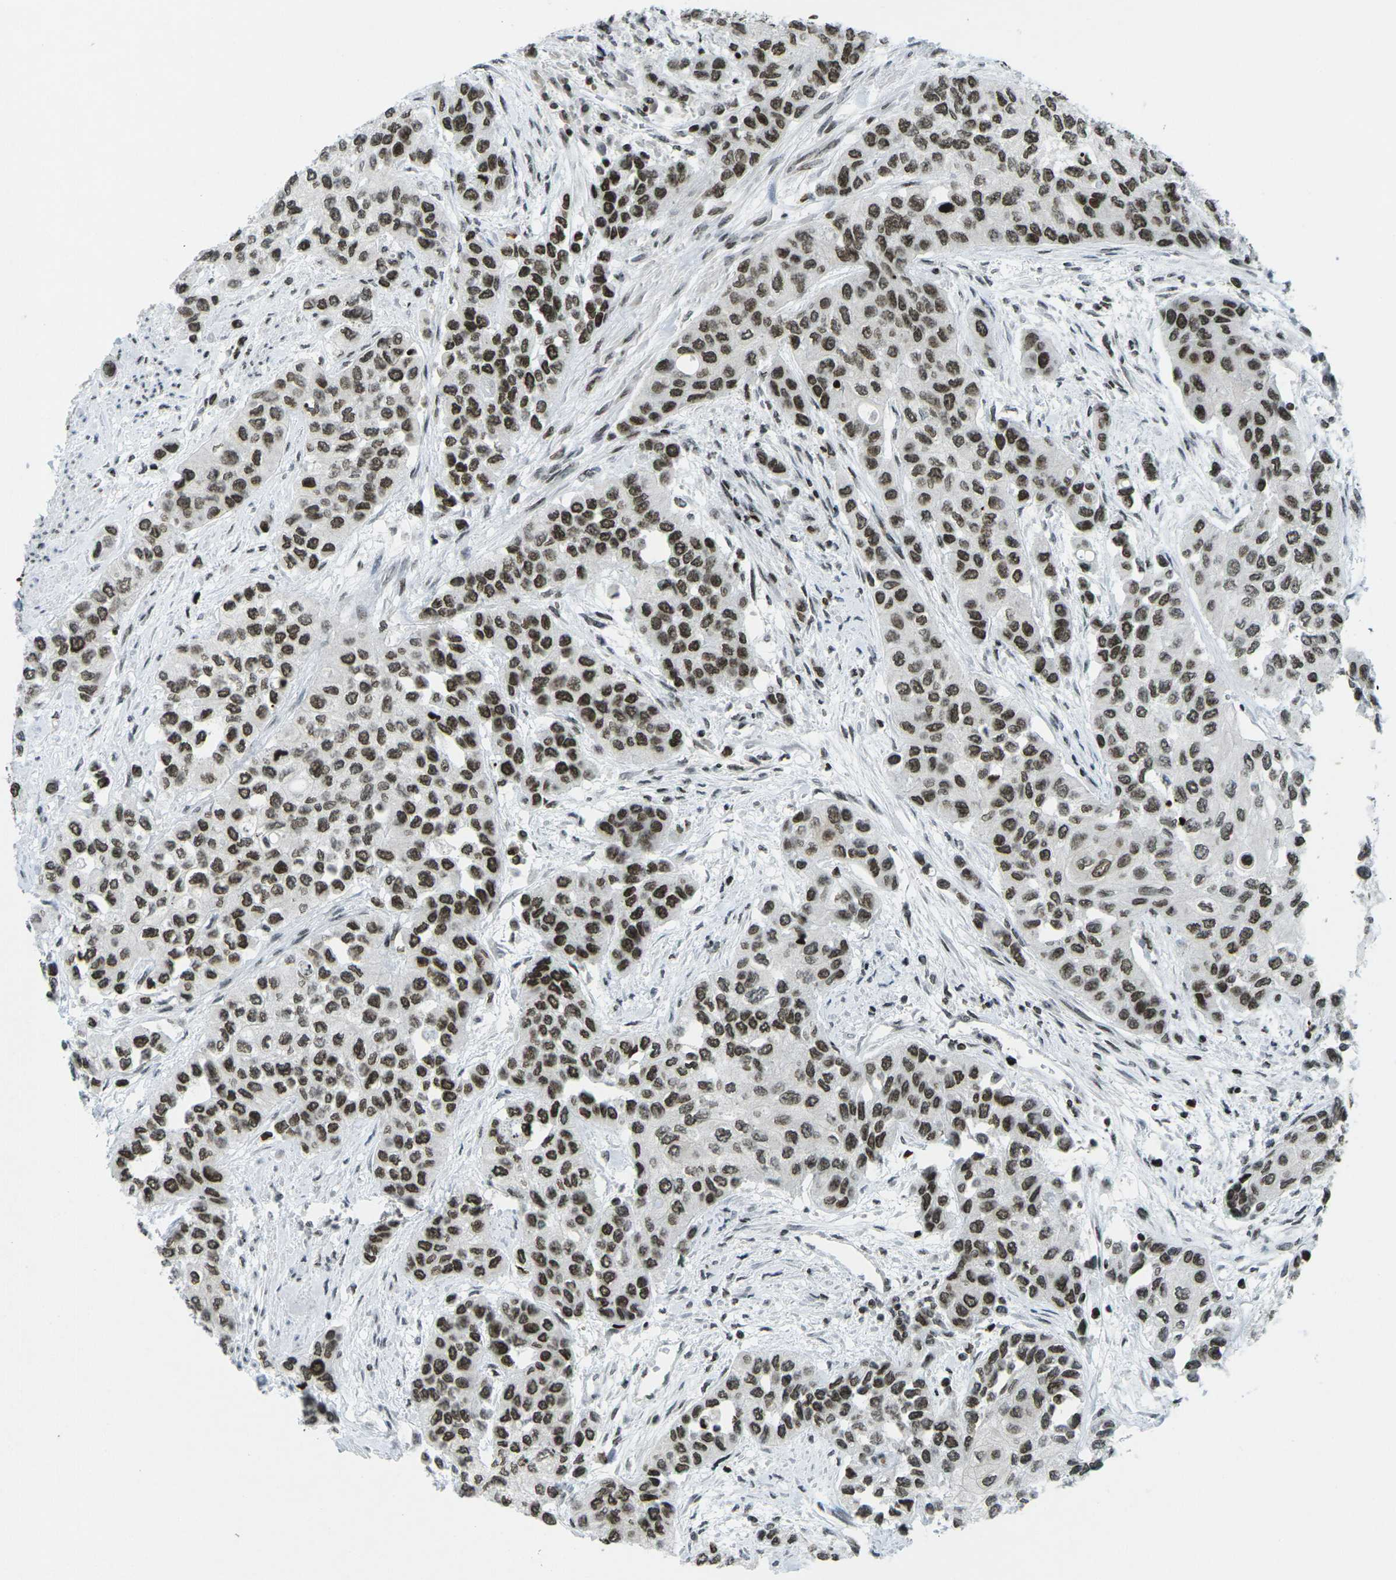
{"staining": {"intensity": "strong", "quantity": ">75%", "location": "nuclear"}, "tissue": "urothelial cancer", "cell_type": "Tumor cells", "image_type": "cancer", "snomed": [{"axis": "morphology", "description": "Urothelial carcinoma, High grade"}, {"axis": "topography", "description": "Urinary bladder"}], "caption": "This photomicrograph reveals IHC staining of human urothelial cancer, with high strong nuclear expression in approximately >75% of tumor cells.", "gene": "EME1", "patient": {"sex": "female", "age": 56}}